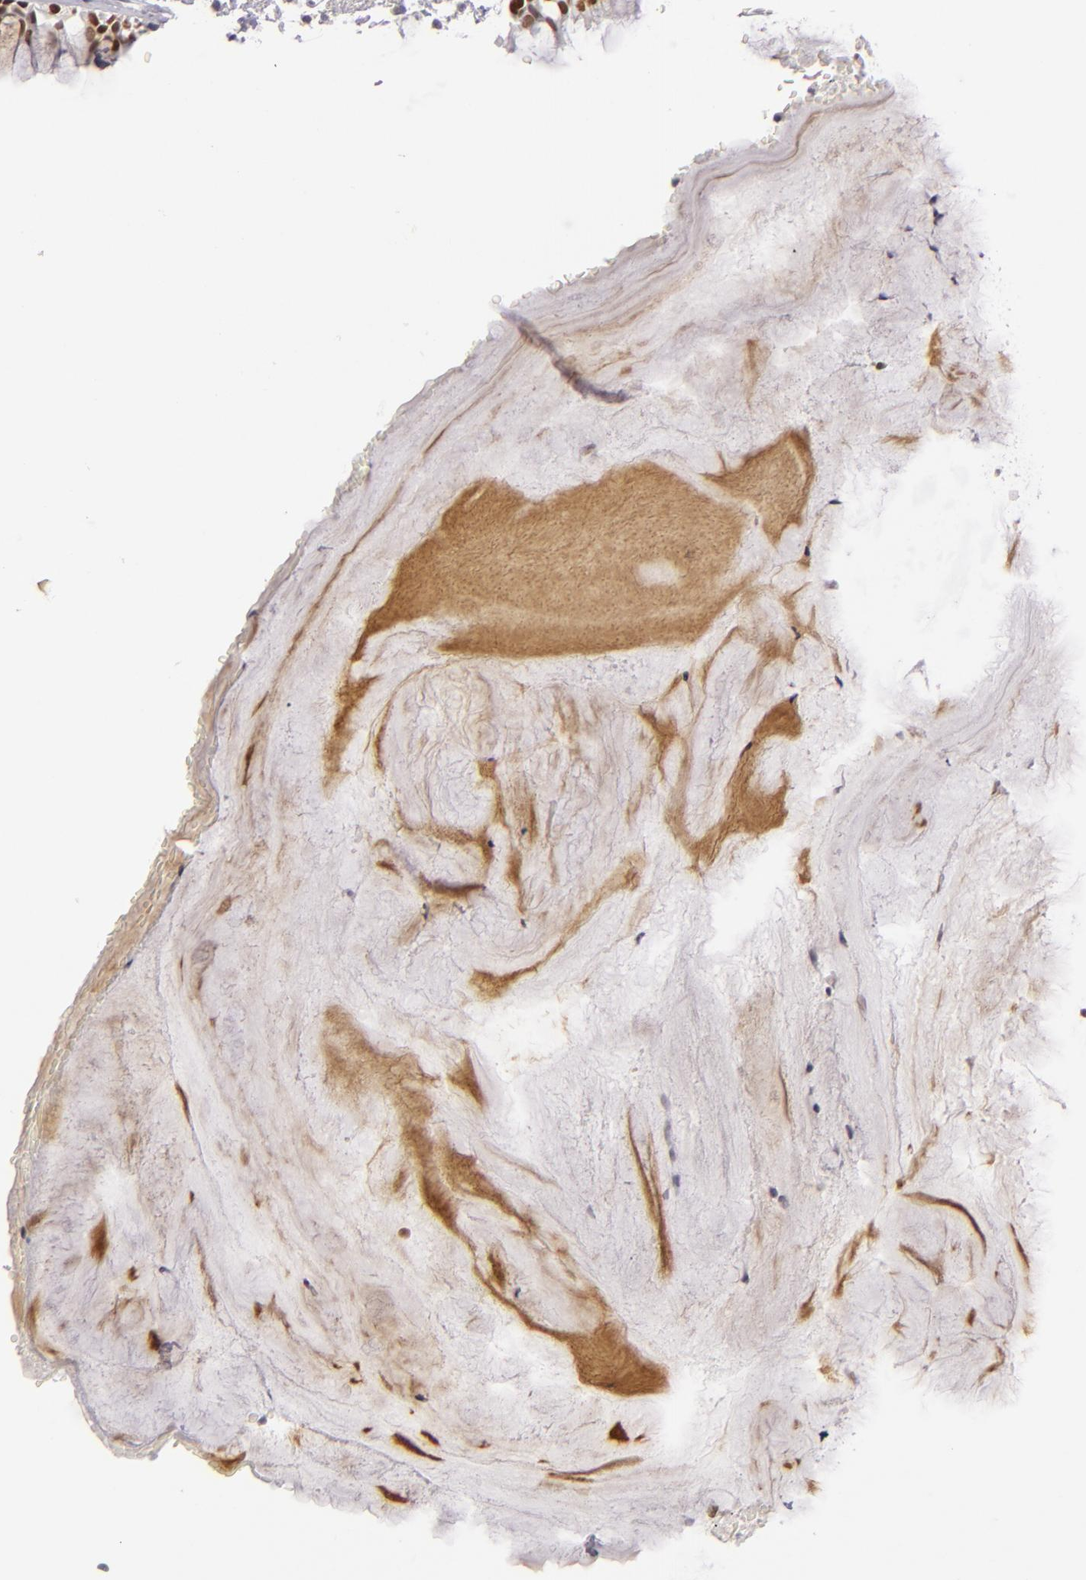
{"staining": {"intensity": "moderate", "quantity": "25%-75%", "location": "nuclear"}, "tissue": "bronchus", "cell_type": "Respiratory epithelial cells", "image_type": "normal", "snomed": [{"axis": "morphology", "description": "Normal tissue, NOS"}, {"axis": "topography", "description": "Lymph node of abdomen"}, {"axis": "topography", "description": "Lymph node of pelvis"}], "caption": "Moderate nuclear staining for a protein is identified in approximately 25%-75% of respiratory epithelial cells of unremarkable bronchus using IHC.", "gene": "SIX1", "patient": {"sex": "female", "age": 65}}